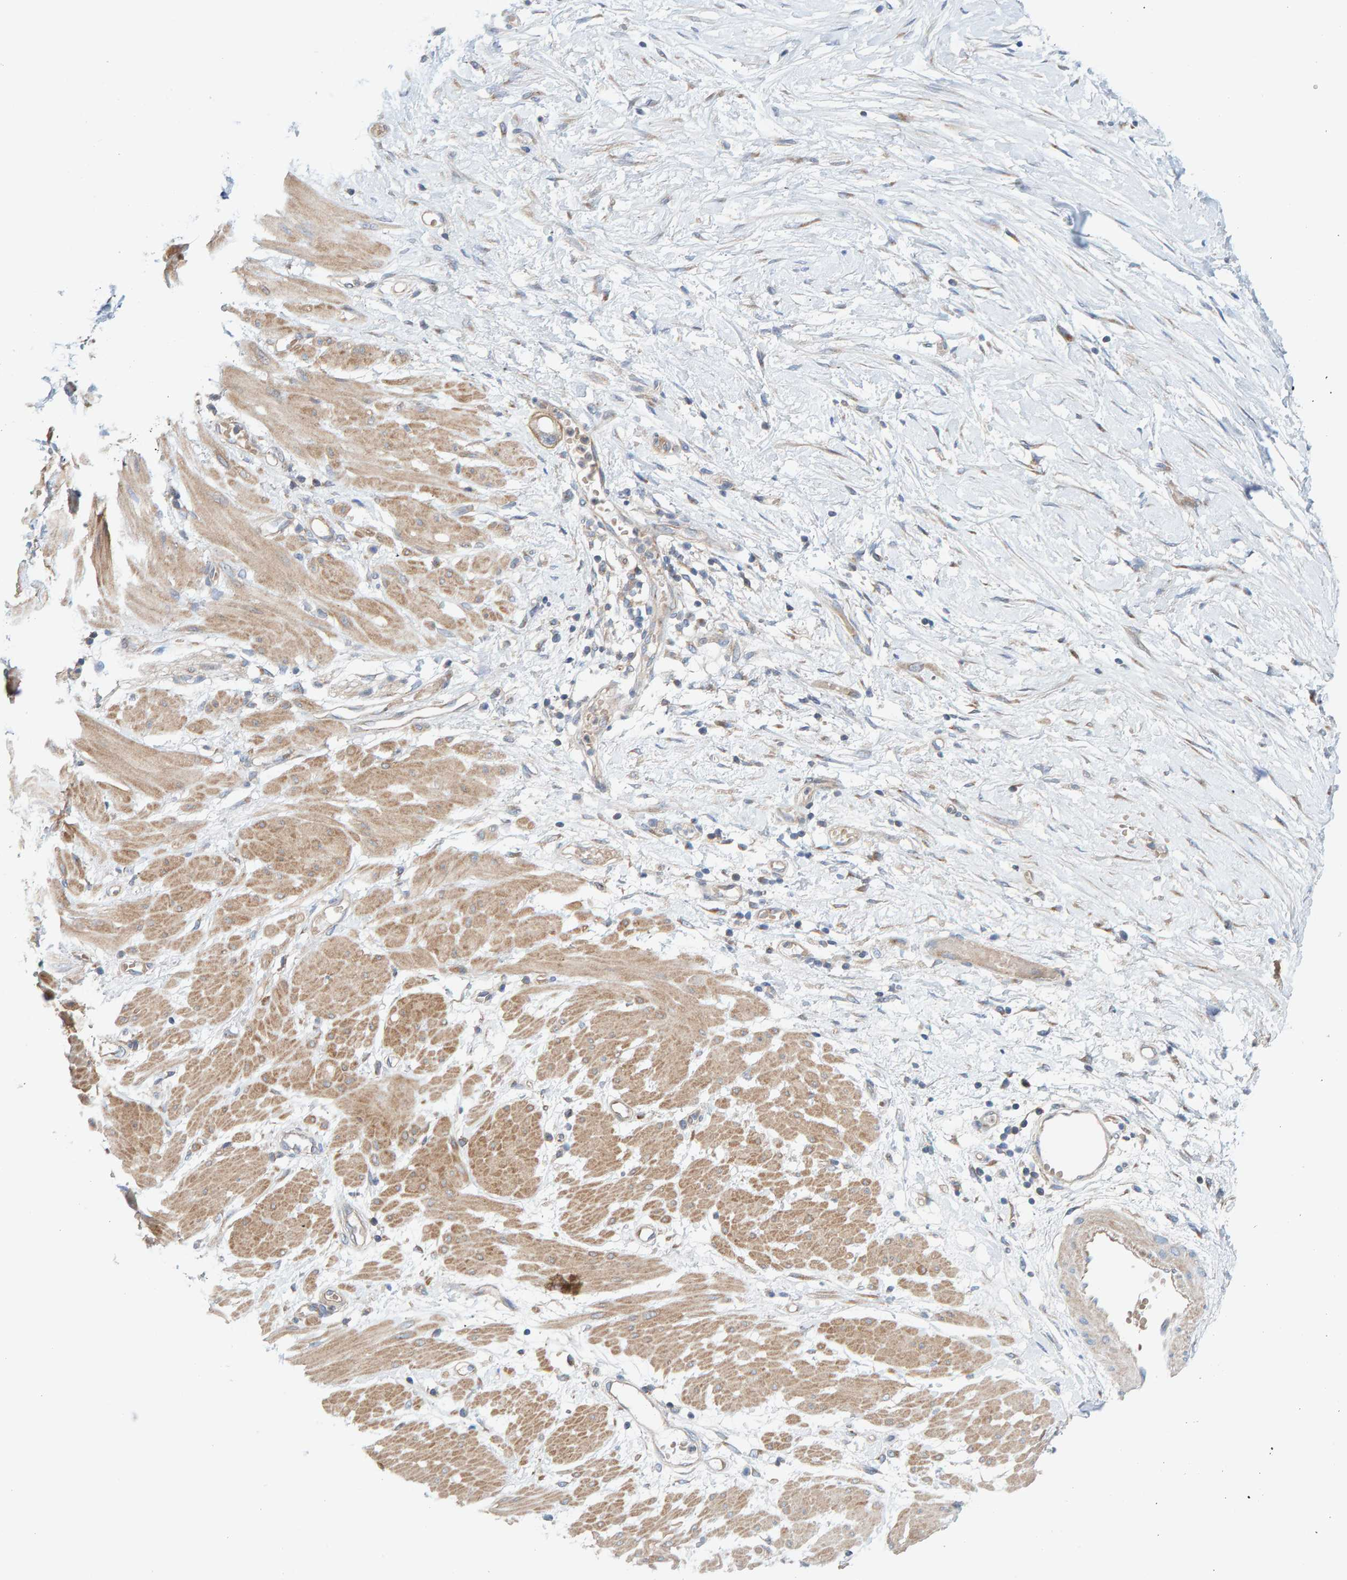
{"staining": {"intensity": "moderate", "quantity": "25%-75%", "location": "cytoplasmic/membranous"}, "tissue": "stomach cancer", "cell_type": "Tumor cells", "image_type": "cancer", "snomed": [{"axis": "morphology", "description": "Adenocarcinoma, NOS"}, {"axis": "topography", "description": "Stomach"}, {"axis": "topography", "description": "Stomach, lower"}], "caption": "There is medium levels of moderate cytoplasmic/membranous expression in tumor cells of stomach cancer, as demonstrated by immunohistochemical staining (brown color).", "gene": "UBAP1", "patient": {"sex": "female", "age": 48}}